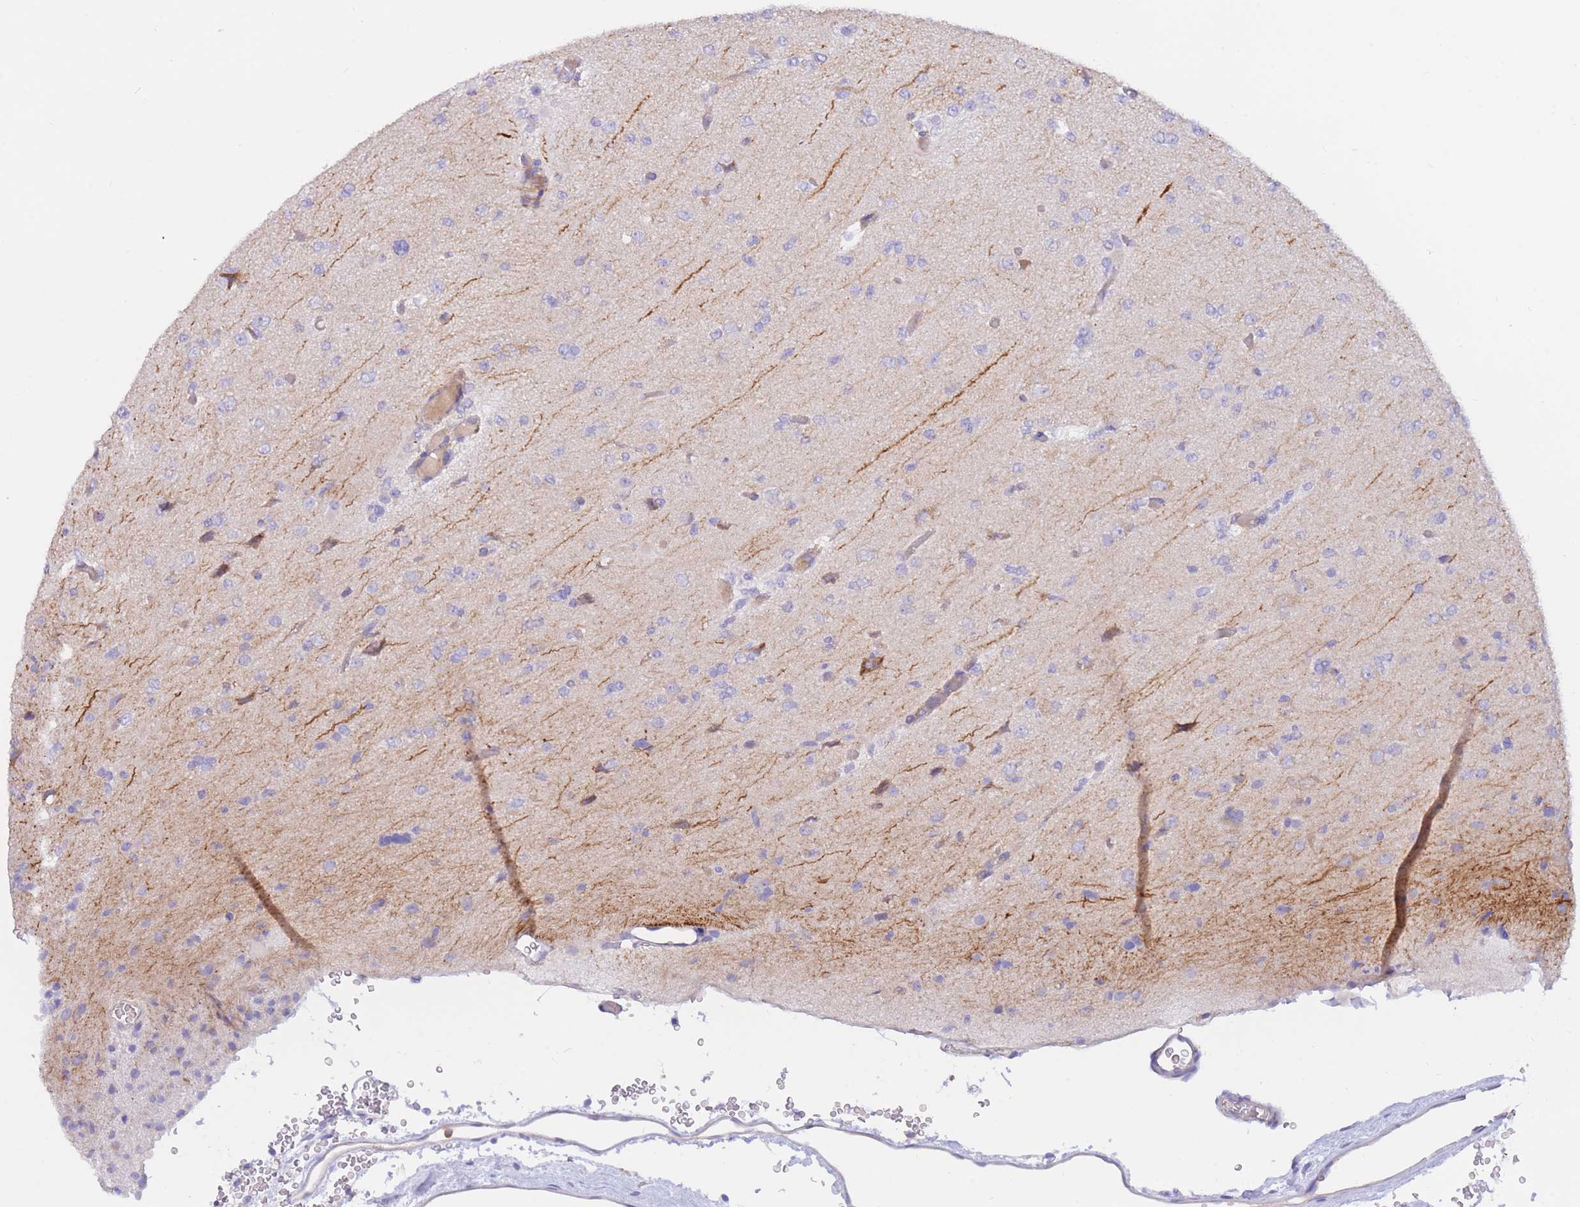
{"staining": {"intensity": "negative", "quantity": "none", "location": "none"}, "tissue": "glioma", "cell_type": "Tumor cells", "image_type": "cancer", "snomed": [{"axis": "morphology", "description": "Glioma, malignant, Low grade"}, {"axis": "topography", "description": "Brain"}], "caption": "DAB (3,3'-diaminobenzidine) immunohistochemical staining of human glioma demonstrates no significant positivity in tumor cells.", "gene": "SULT1A1", "patient": {"sex": "female", "age": 22}}